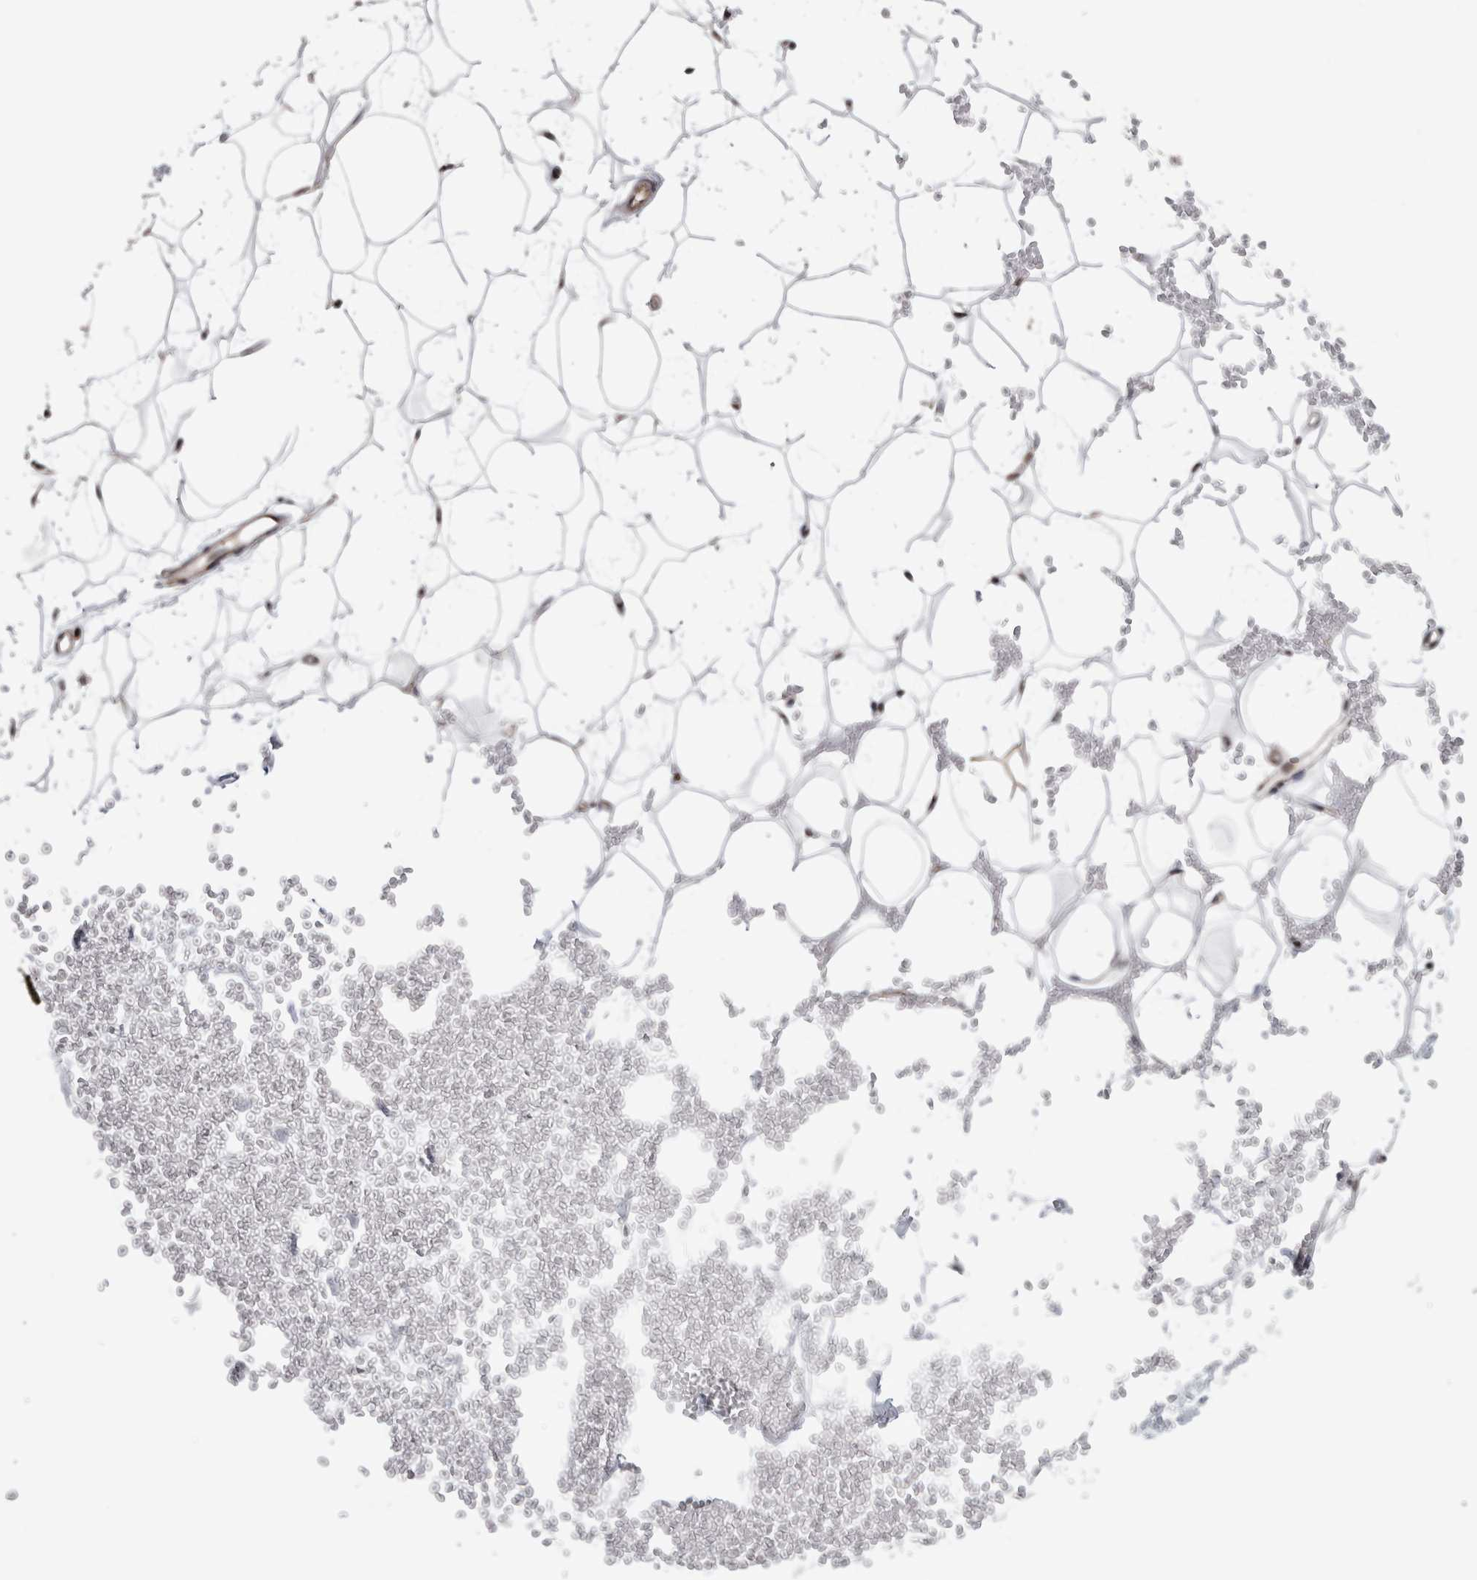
{"staining": {"intensity": "weak", "quantity": ">75%", "location": "nuclear"}, "tissue": "adipose tissue", "cell_type": "Adipocytes", "image_type": "normal", "snomed": [{"axis": "morphology", "description": "Normal tissue, NOS"}, {"axis": "topography", "description": "Breast"}], "caption": "The immunohistochemical stain highlights weak nuclear positivity in adipocytes of benign adipose tissue. The staining was performed using DAB (3,3'-diaminobenzidine) to visualize the protein expression in brown, while the nuclei were stained in blue with hematoxylin (Magnification: 20x).", "gene": "TDRD7", "patient": {"sex": "female", "age": 23}}